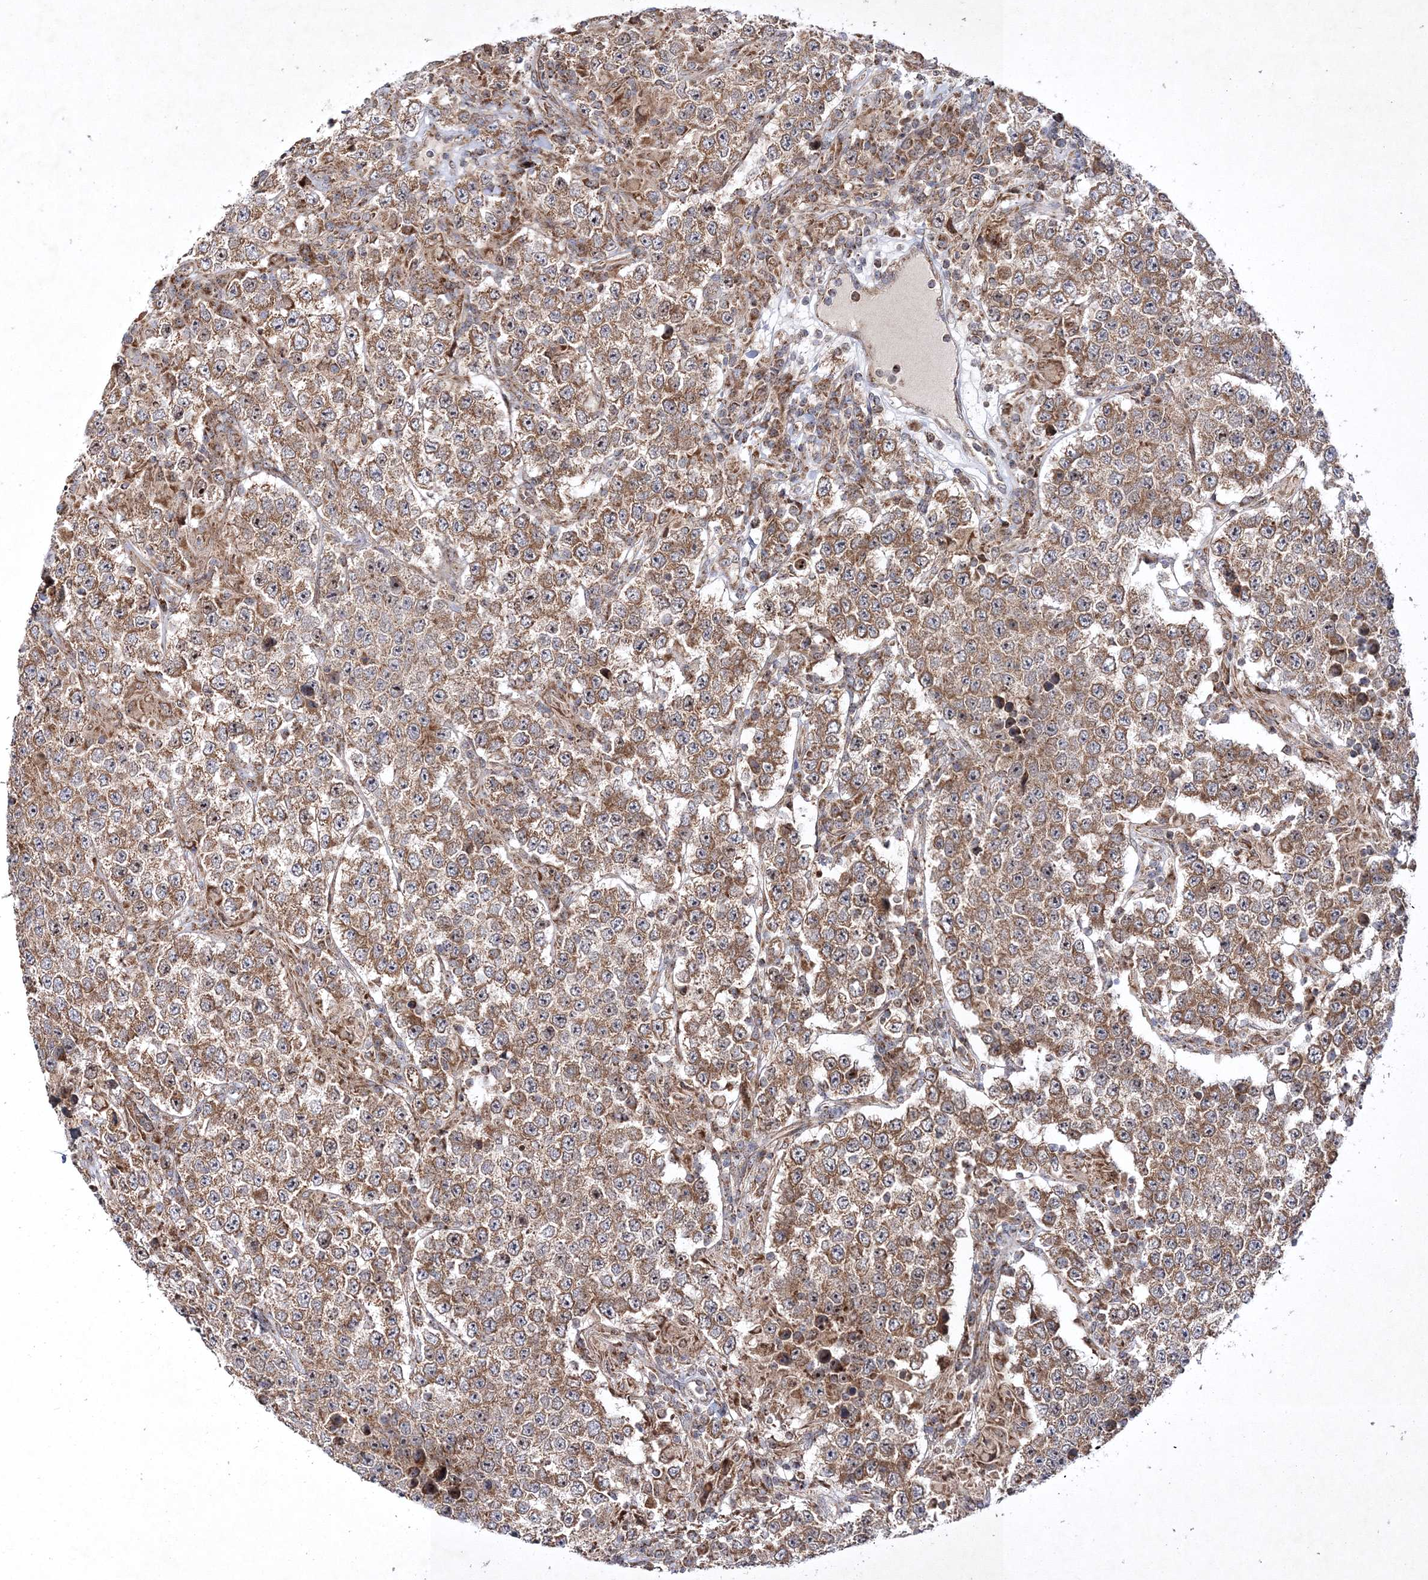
{"staining": {"intensity": "moderate", "quantity": ">75%", "location": "cytoplasmic/membranous"}, "tissue": "testis cancer", "cell_type": "Tumor cells", "image_type": "cancer", "snomed": [{"axis": "morphology", "description": "Normal tissue, NOS"}, {"axis": "morphology", "description": "Urothelial carcinoma, High grade"}, {"axis": "morphology", "description": "Seminoma, NOS"}, {"axis": "morphology", "description": "Carcinoma, Embryonal, NOS"}, {"axis": "topography", "description": "Urinary bladder"}, {"axis": "topography", "description": "Testis"}], "caption": "A medium amount of moderate cytoplasmic/membranous staining is seen in approximately >75% of tumor cells in embryonal carcinoma (testis) tissue. (DAB (3,3'-diaminobenzidine) IHC with brightfield microscopy, high magnification).", "gene": "SCRN3", "patient": {"sex": "male", "age": 41}}